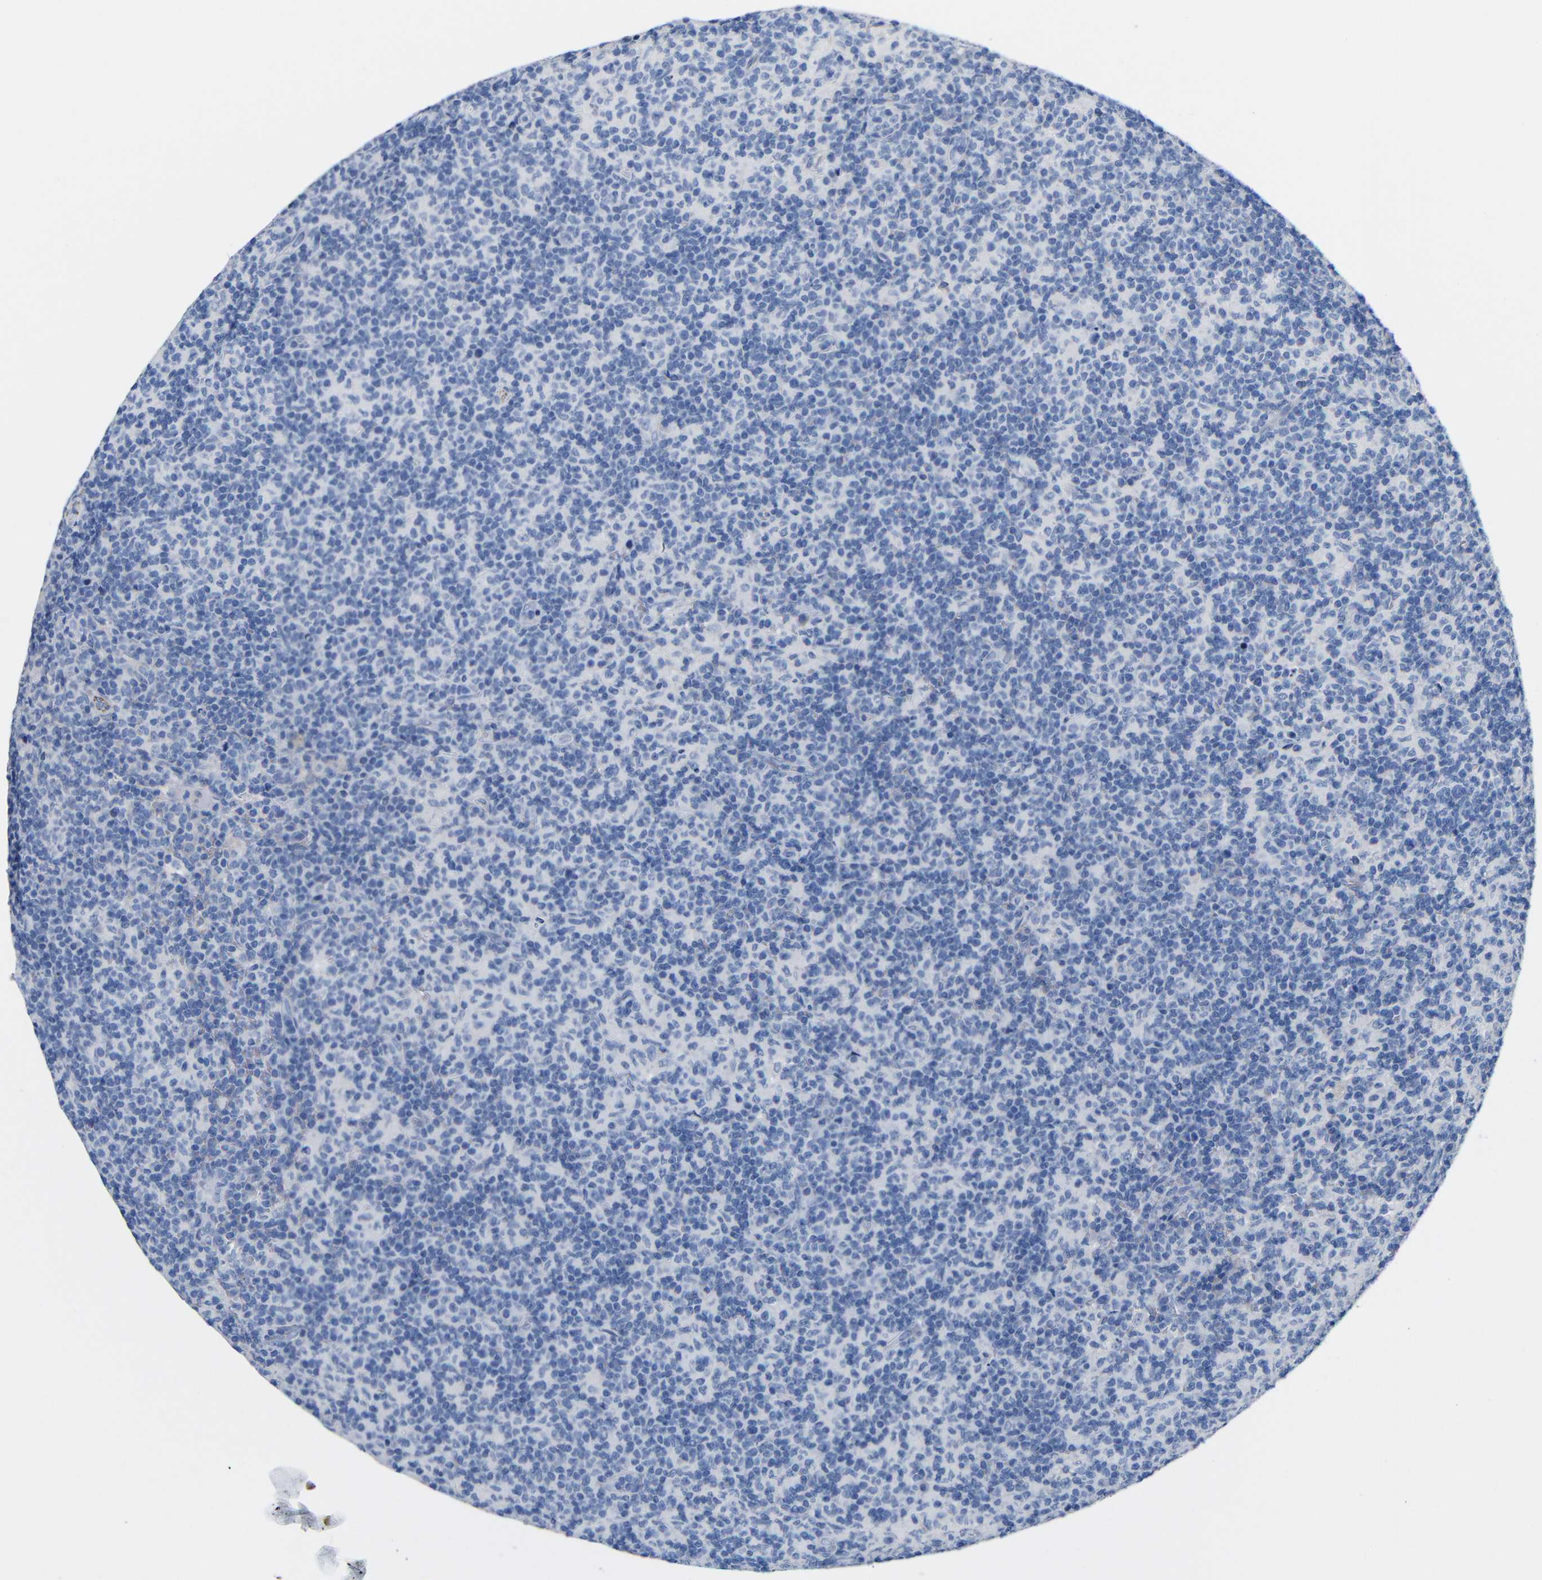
{"staining": {"intensity": "negative", "quantity": "none", "location": "none"}, "tissue": "lymph node", "cell_type": "Germinal center cells", "image_type": "normal", "snomed": [{"axis": "morphology", "description": "Normal tissue, NOS"}, {"axis": "morphology", "description": "Inflammation, NOS"}, {"axis": "topography", "description": "Lymph node"}], "caption": "Photomicrograph shows no protein staining in germinal center cells of normal lymph node. Nuclei are stained in blue.", "gene": "CGNL1", "patient": {"sex": "male", "age": 55}}